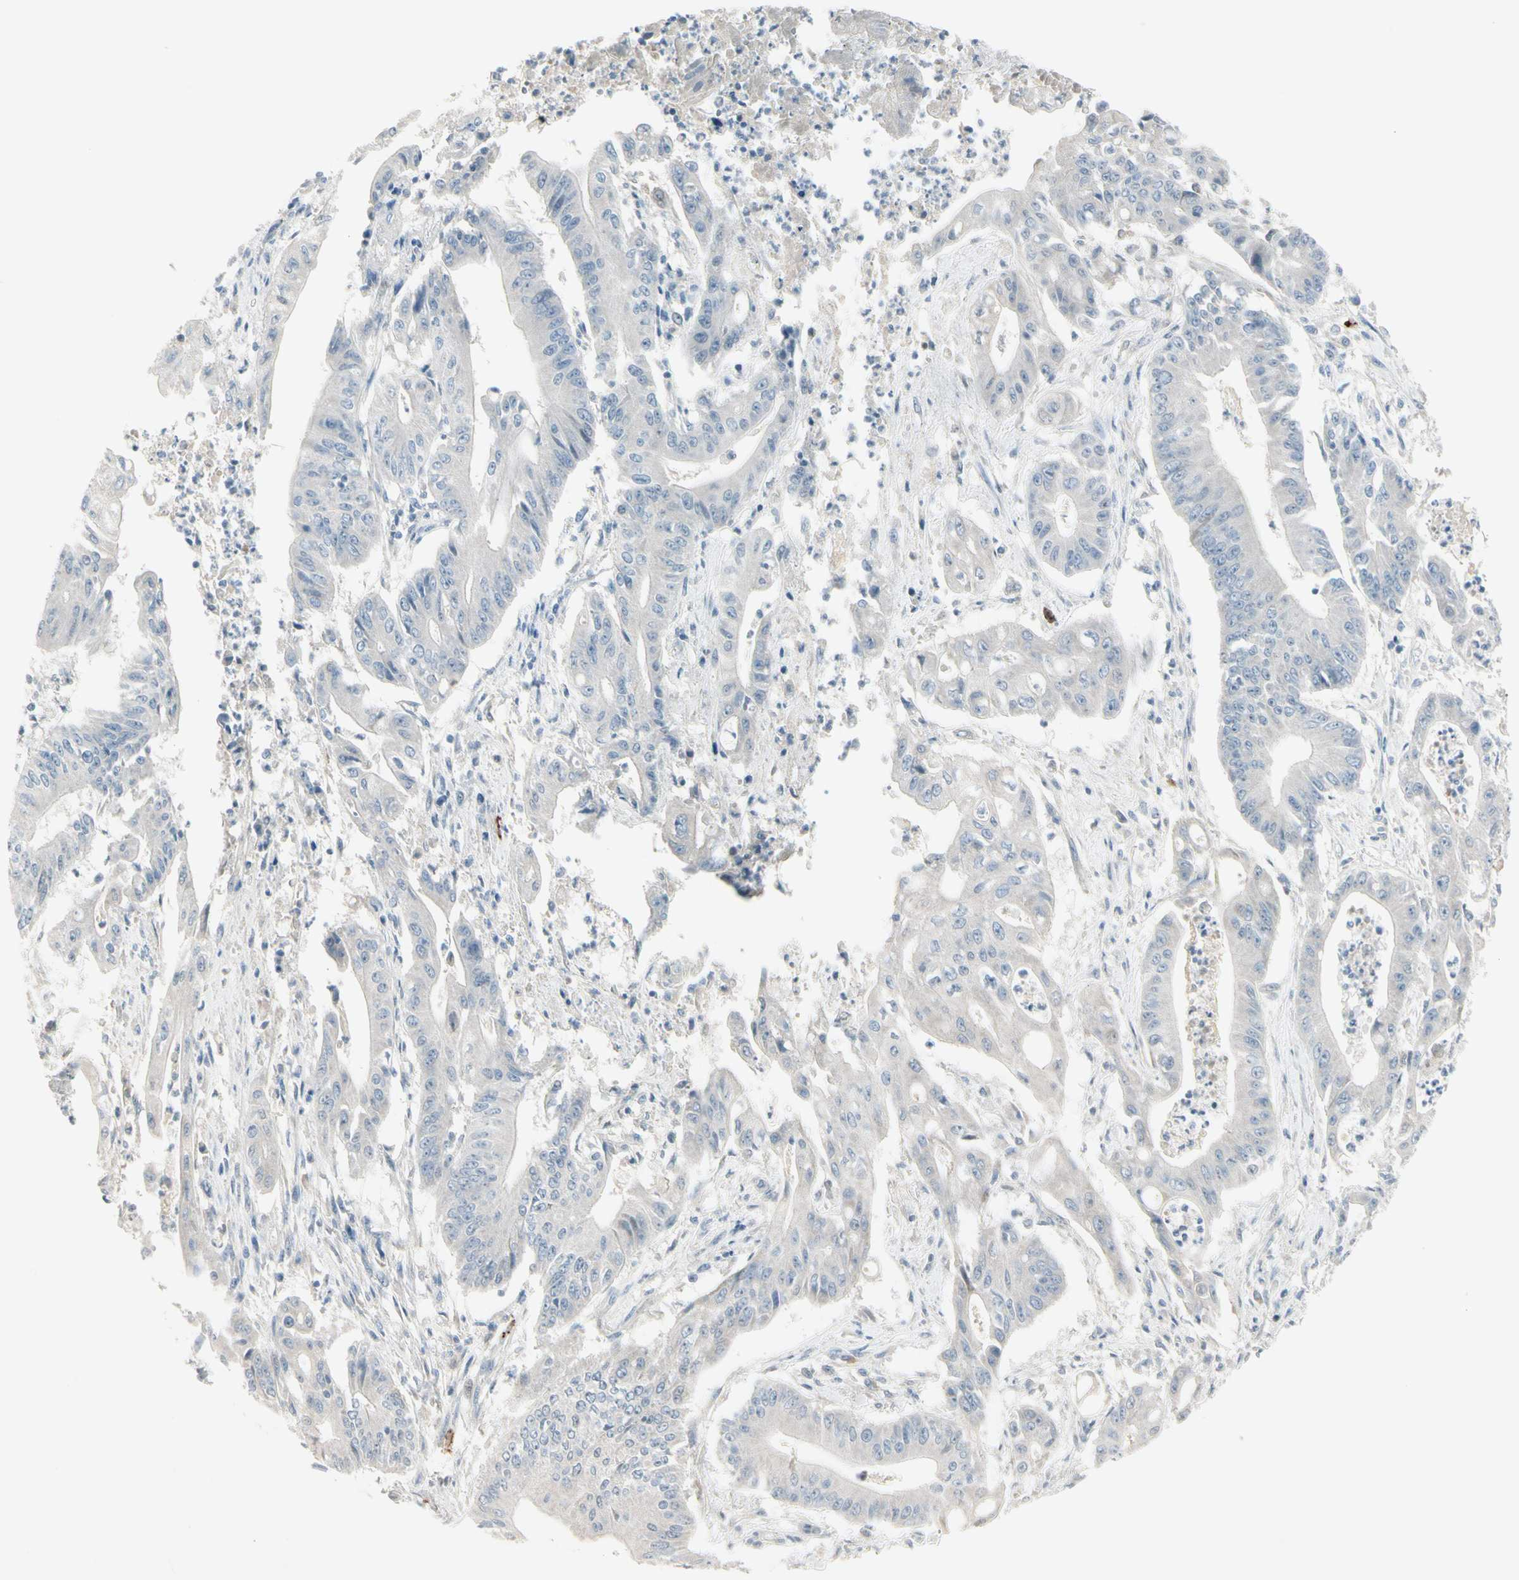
{"staining": {"intensity": "negative", "quantity": "none", "location": "none"}, "tissue": "pancreatic cancer", "cell_type": "Tumor cells", "image_type": "cancer", "snomed": [{"axis": "morphology", "description": "Normal tissue, NOS"}, {"axis": "topography", "description": "Lymph node"}], "caption": "Tumor cells are negative for protein expression in human pancreatic cancer.", "gene": "MAPRE3", "patient": {"sex": "male", "age": 62}}